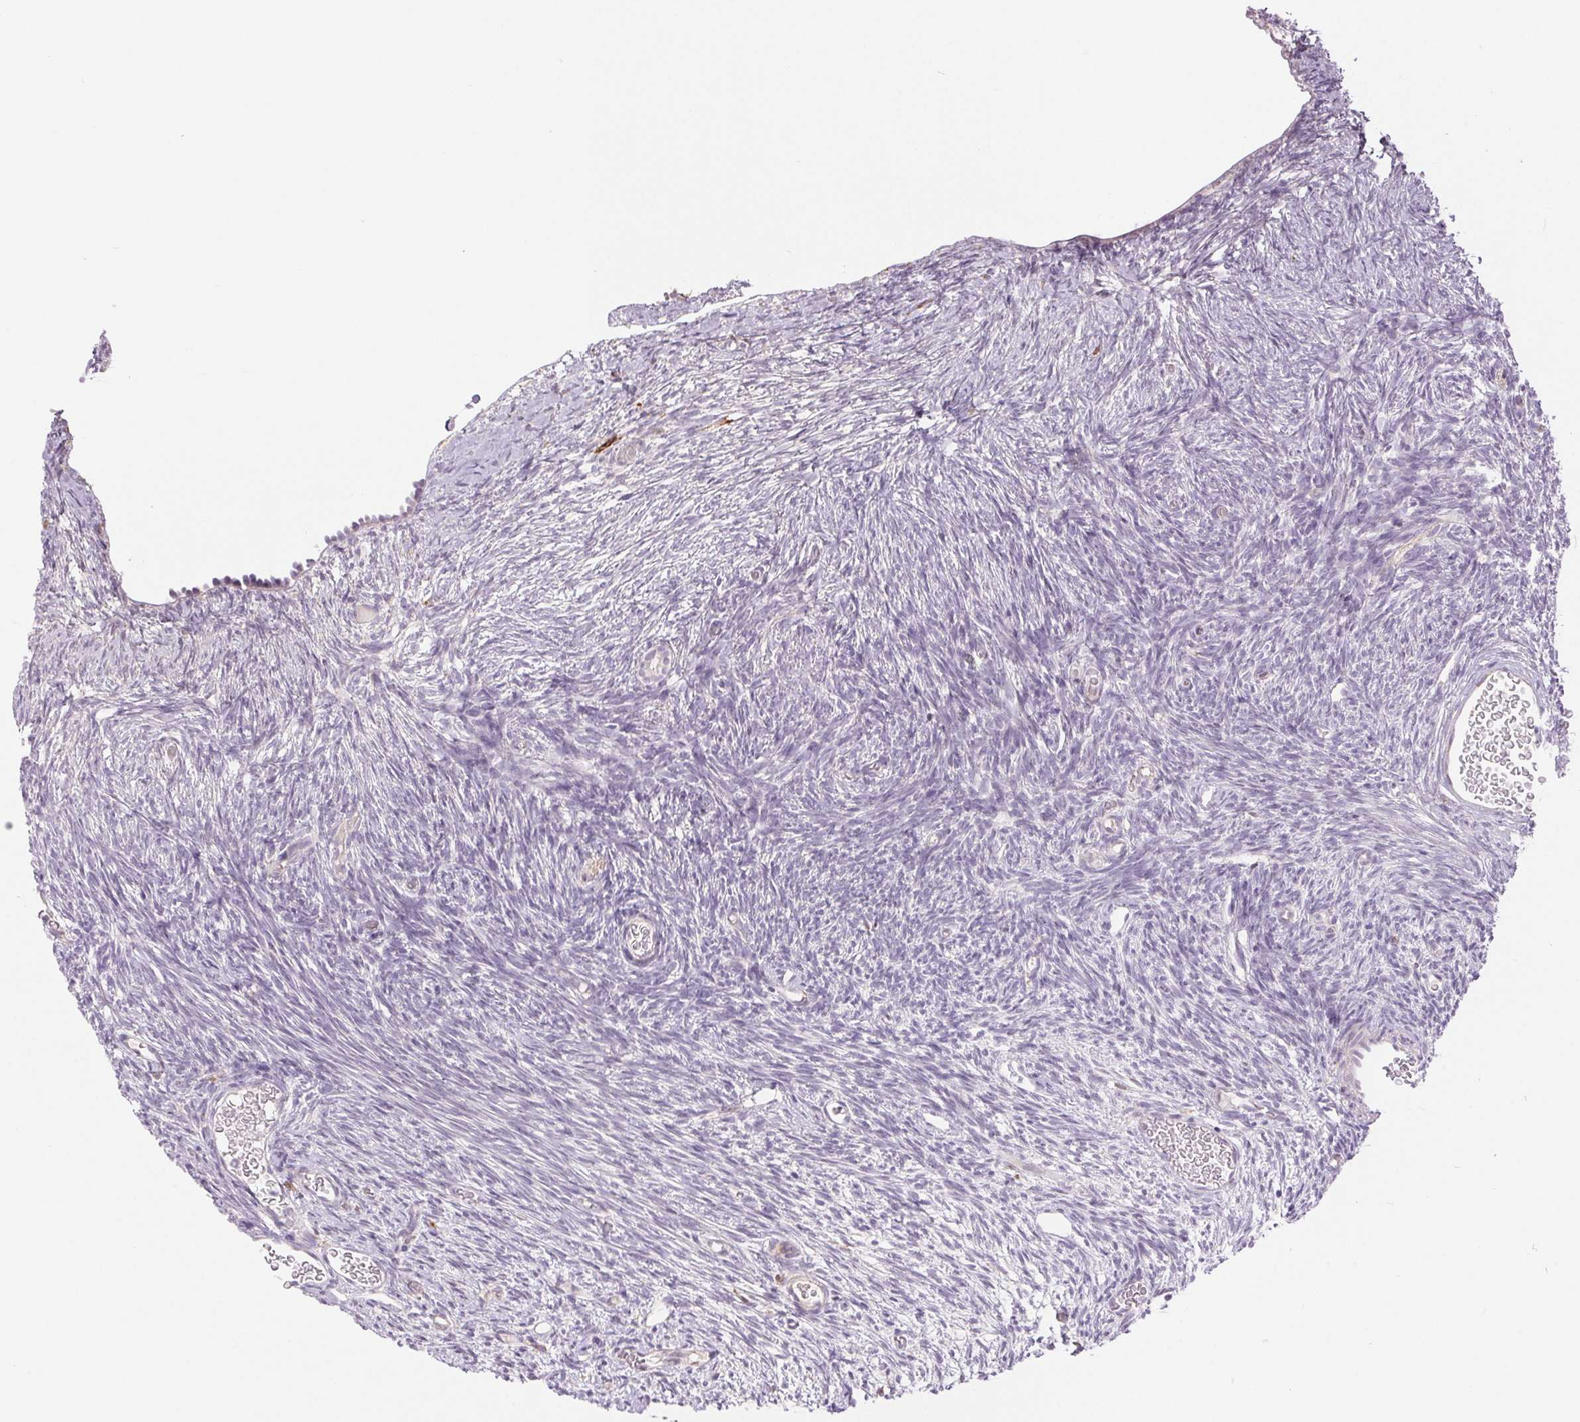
{"staining": {"intensity": "negative", "quantity": "none", "location": "none"}, "tissue": "ovary", "cell_type": "Ovarian stroma cells", "image_type": "normal", "snomed": [{"axis": "morphology", "description": "Normal tissue, NOS"}, {"axis": "topography", "description": "Ovary"}], "caption": "Histopathology image shows no protein positivity in ovarian stroma cells of unremarkable ovary. Brightfield microscopy of immunohistochemistry (IHC) stained with DAB (brown) and hematoxylin (blue), captured at high magnification.", "gene": "METTL17", "patient": {"sex": "female", "age": 39}}